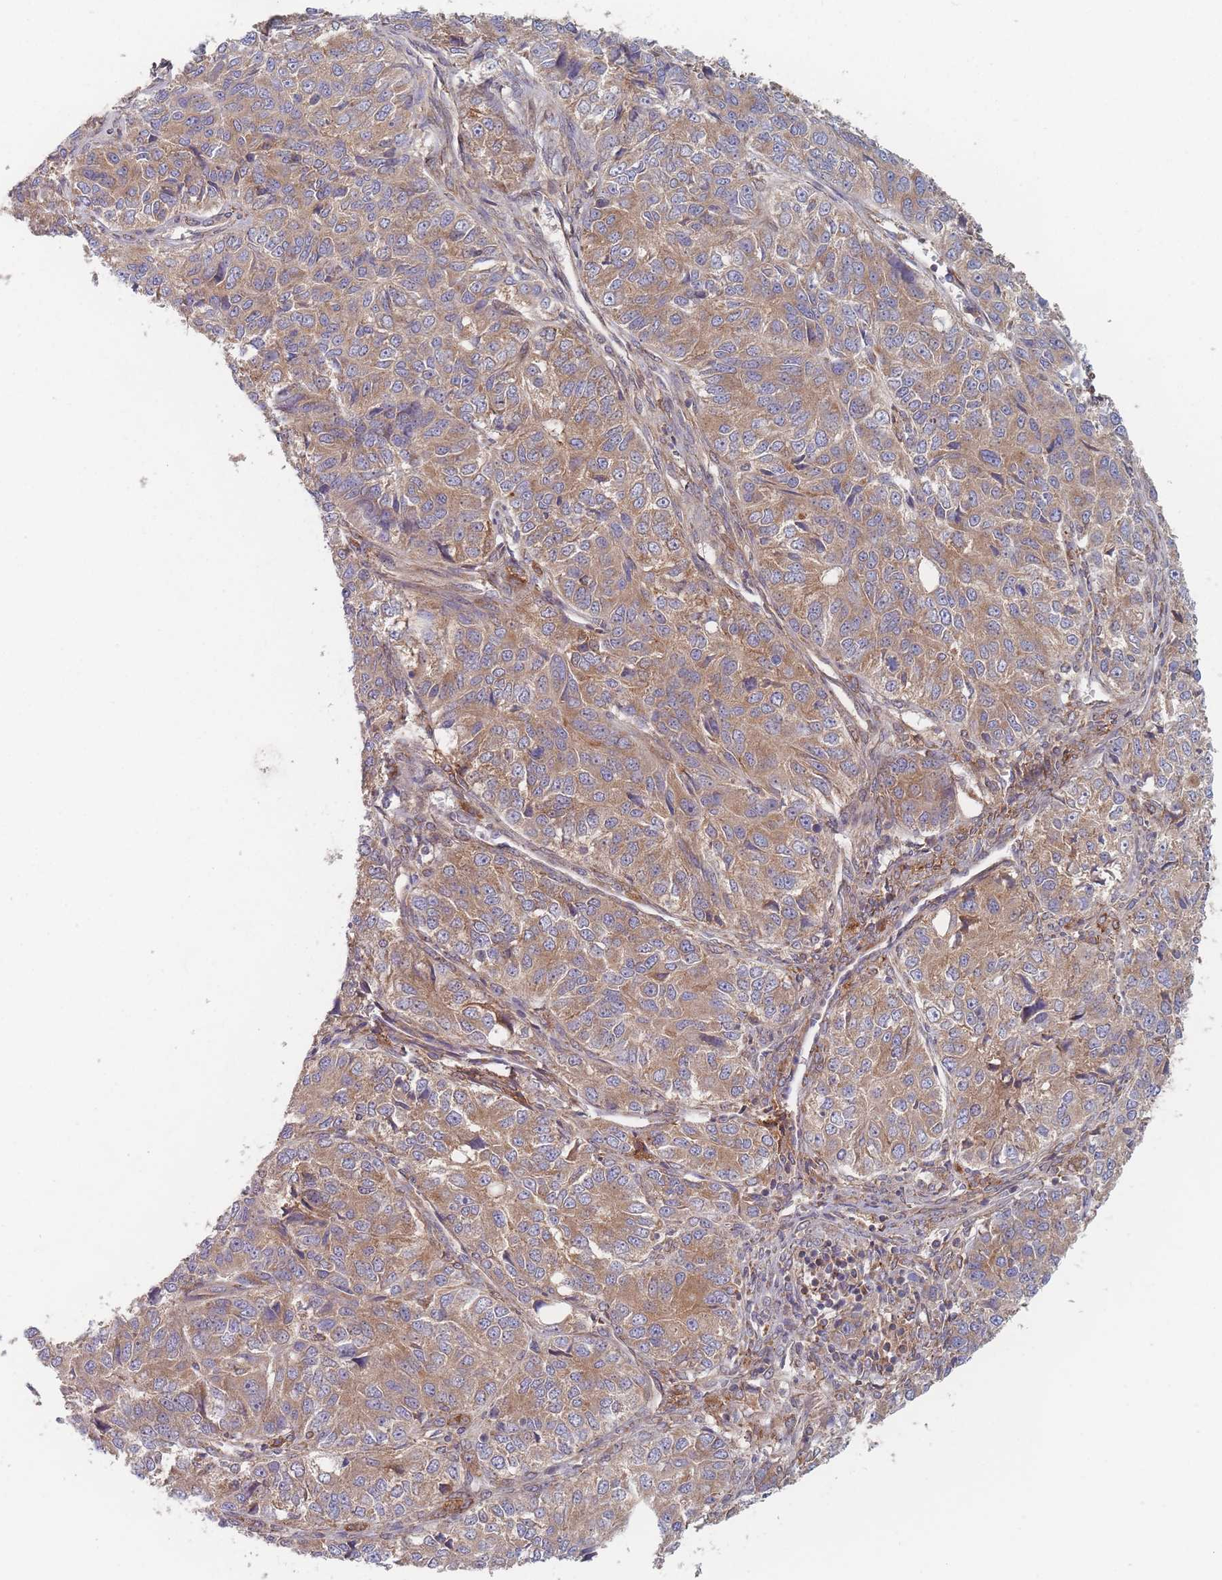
{"staining": {"intensity": "moderate", "quantity": ">75%", "location": "cytoplasmic/membranous"}, "tissue": "ovarian cancer", "cell_type": "Tumor cells", "image_type": "cancer", "snomed": [{"axis": "morphology", "description": "Carcinoma, endometroid"}, {"axis": "topography", "description": "Ovary"}], "caption": "DAB immunohistochemical staining of human endometroid carcinoma (ovarian) exhibits moderate cytoplasmic/membranous protein positivity in approximately >75% of tumor cells.", "gene": "KDSR", "patient": {"sex": "female", "age": 51}}